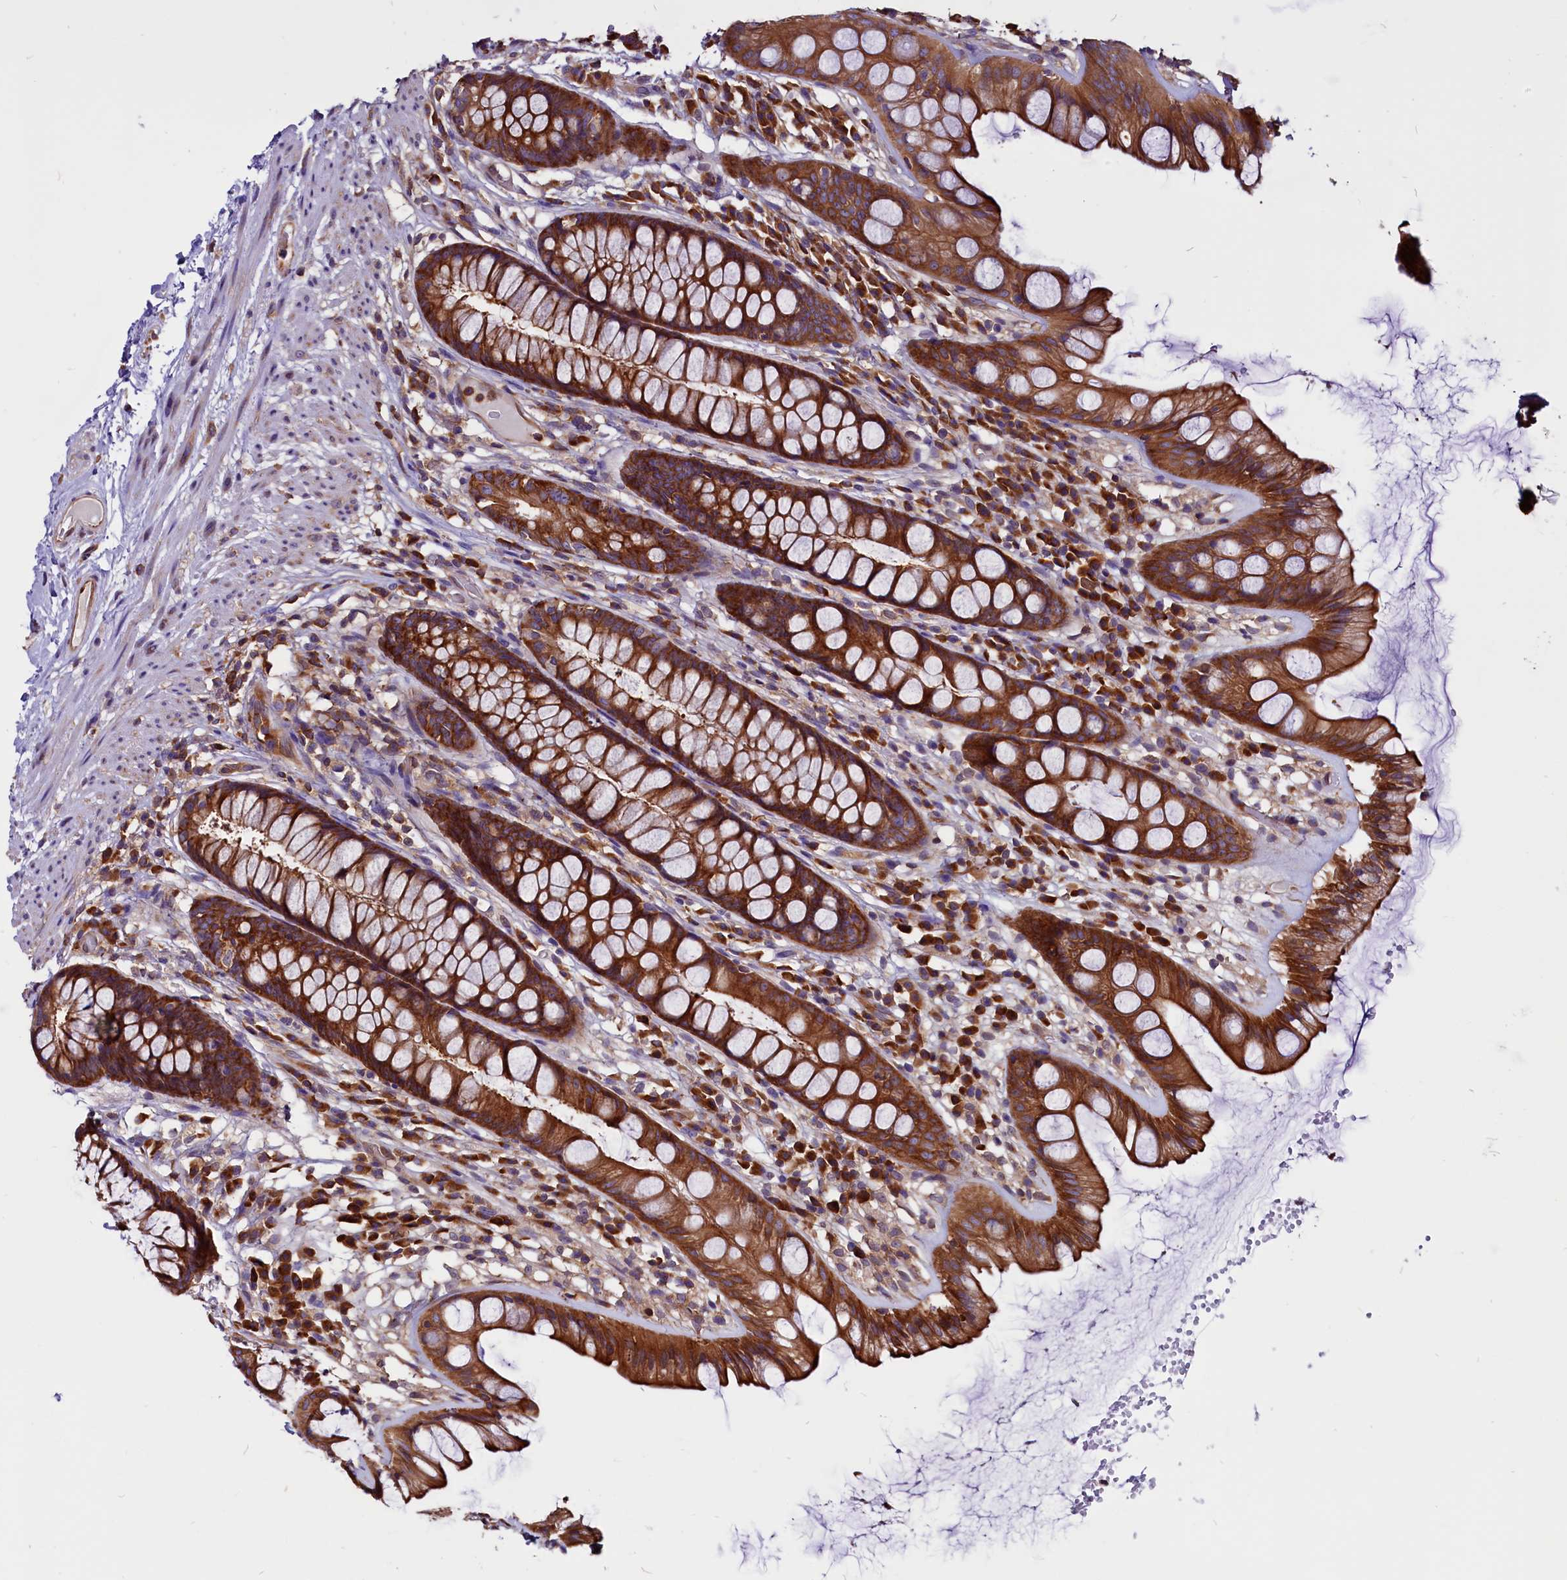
{"staining": {"intensity": "strong", "quantity": ">75%", "location": "cytoplasmic/membranous"}, "tissue": "rectum", "cell_type": "Glandular cells", "image_type": "normal", "snomed": [{"axis": "morphology", "description": "Normal tissue, NOS"}, {"axis": "topography", "description": "Rectum"}], "caption": "Immunohistochemistry (DAB (3,3'-diaminobenzidine)) staining of normal rectum exhibits strong cytoplasmic/membranous protein expression in approximately >75% of glandular cells.", "gene": "EIF3G", "patient": {"sex": "male", "age": 74}}